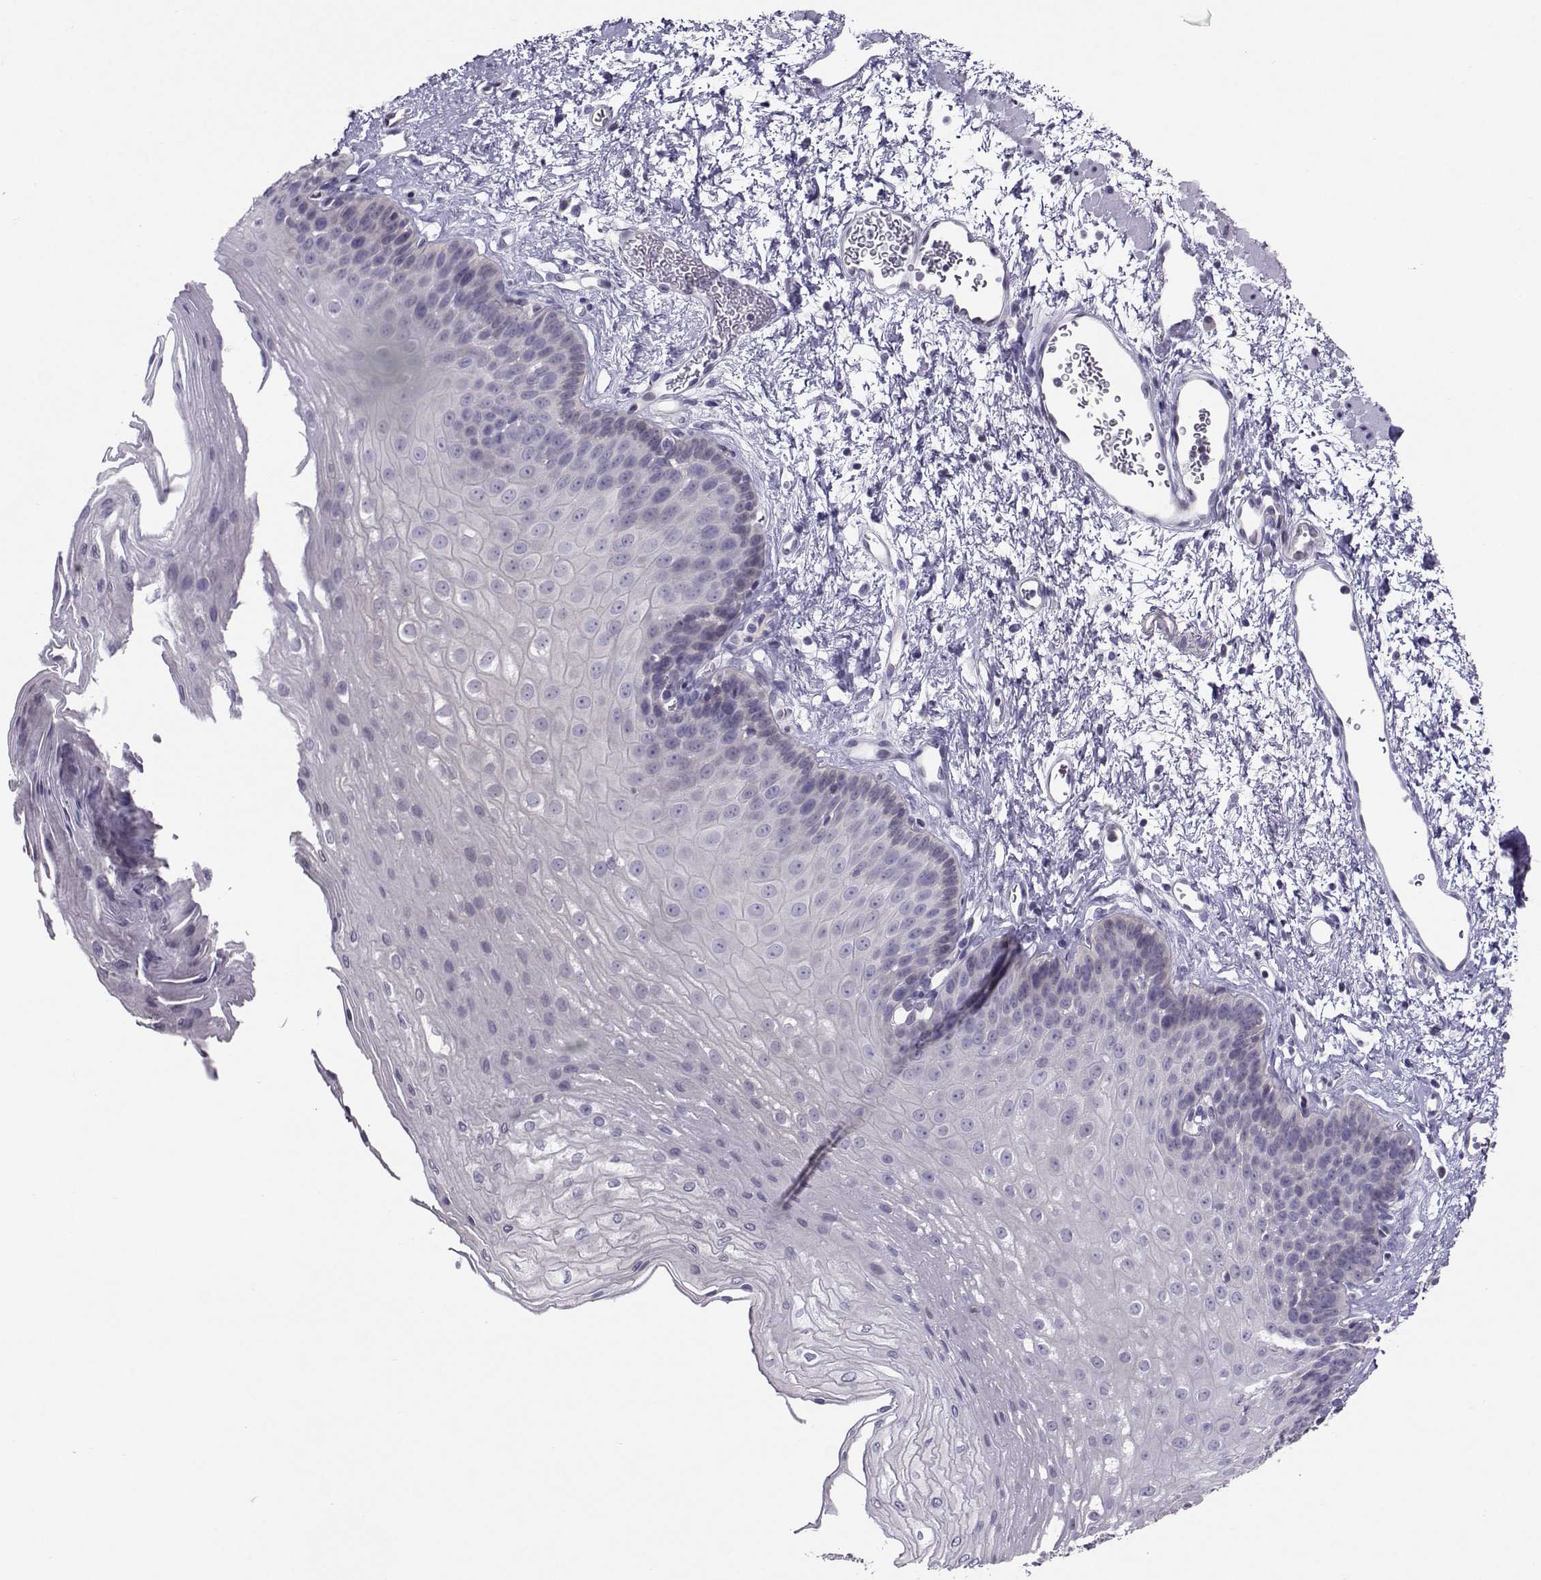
{"staining": {"intensity": "negative", "quantity": "none", "location": "none"}, "tissue": "esophagus", "cell_type": "Squamous epithelial cells", "image_type": "normal", "snomed": [{"axis": "morphology", "description": "Normal tissue, NOS"}, {"axis": "topography", "description": "Esophagus"}], "caption": "Esophagus was stained to show a protein in brown. There is no significant positivity in squamous epithelial cells. (Stains: DAB (3,3'-diaminobenzidine) immunohistochemistry (IHC) with hematoxylin counter stain, Microscopy: brightfield microscopy at high magnification).", "gene": "PGK1", "patient": {"sex": "female", "age": 62}}